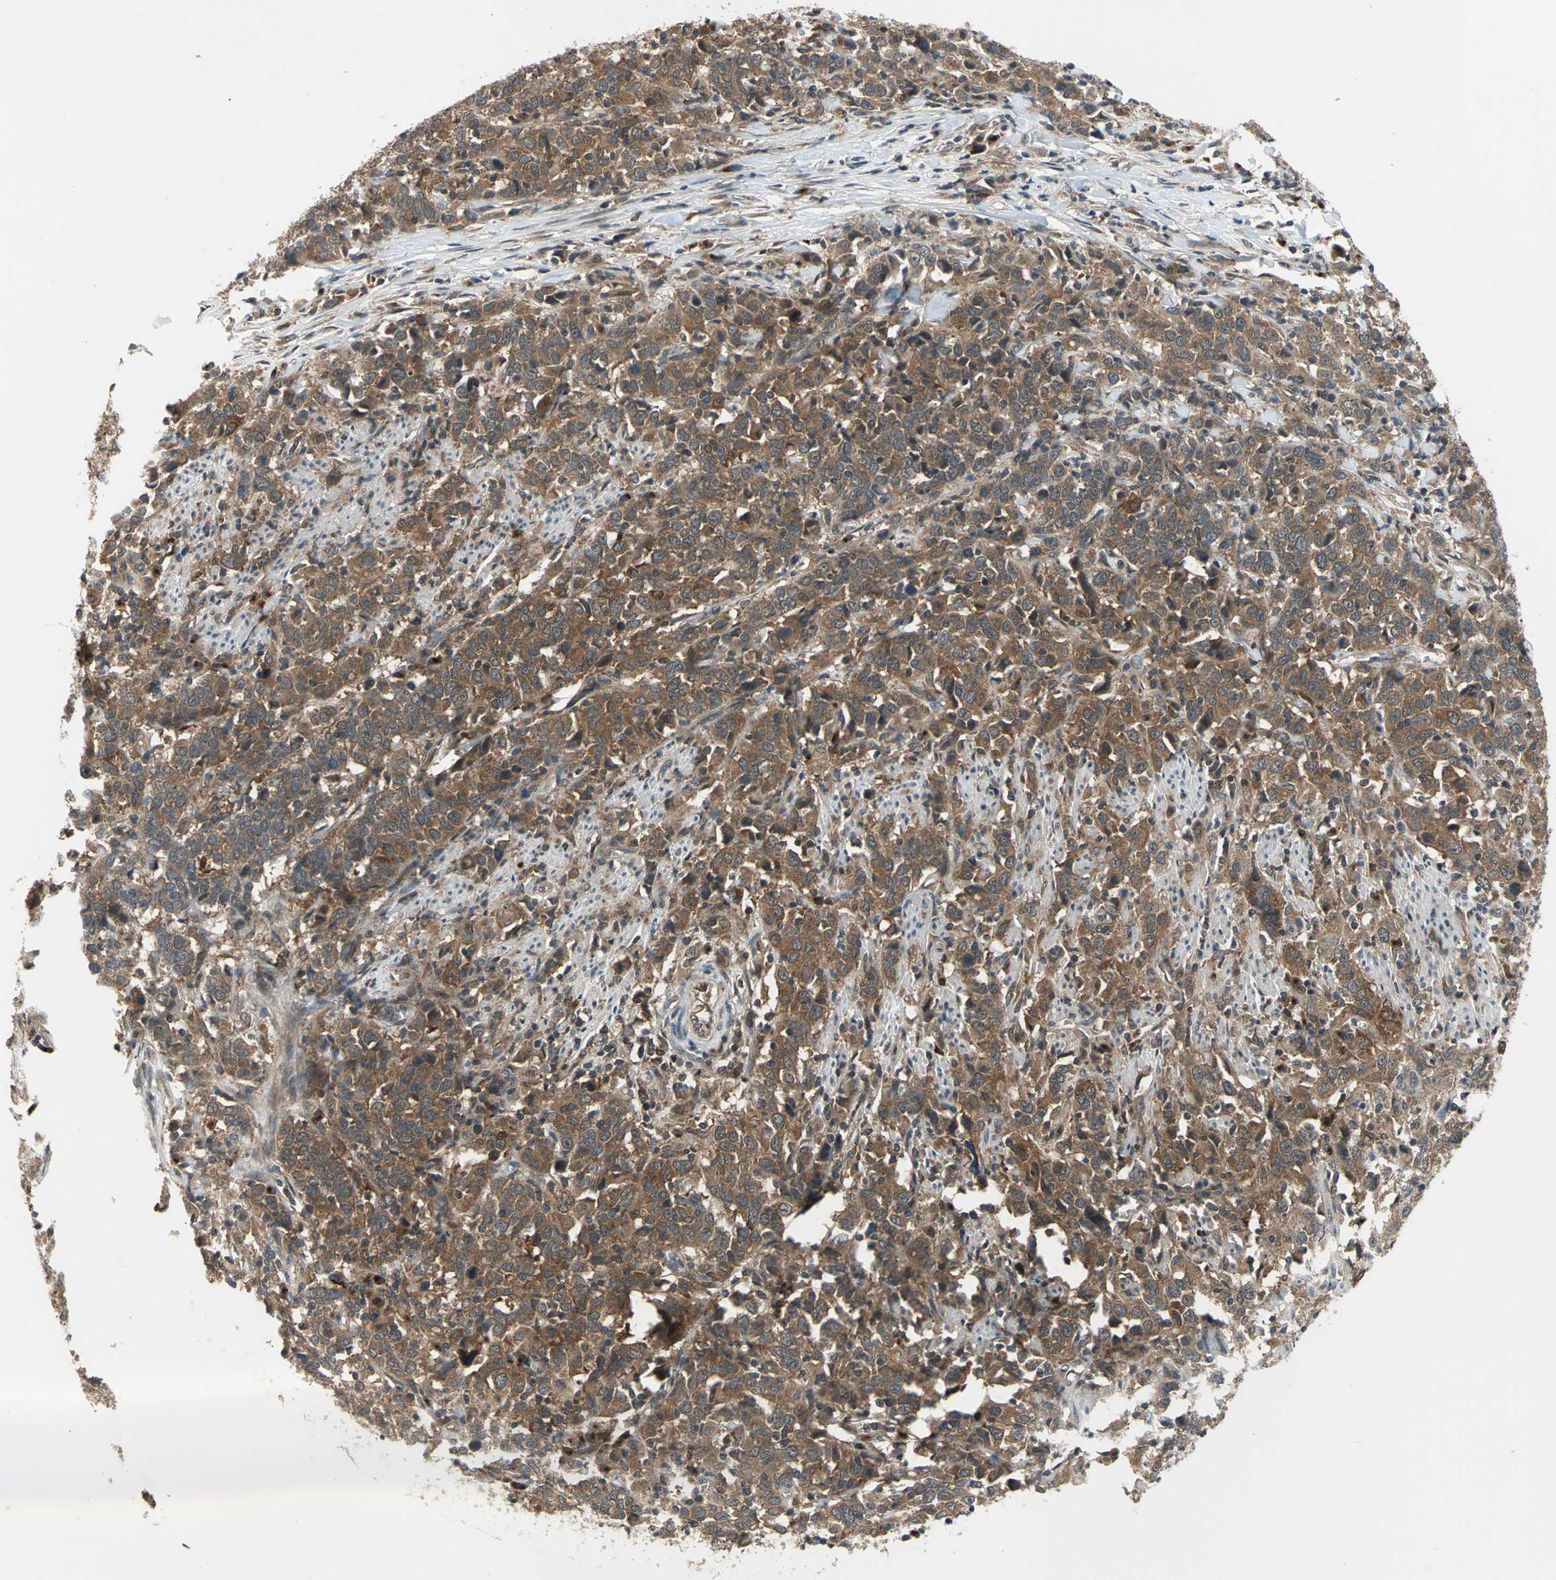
{"staining": {"intensity": "moderate", "quantity": ">75%", "location": "cytoplasmic/membranous"}, "tissue": "urothelial cancer", "cell_type": "Tumor cells", "image_type": "cancer", "snomed": [{"axis": "morphology", "description": "Urothelial carcinoma, High grade"}, {"axis": "topography", "description": "Urinary bladder"}], "caption": "The micrograph displays a brown stain indicating the presence of a protein in the cytoplasmic/membranous of tumor cells in urothelial cancer.", "gene": "NFKBIE", "patient": {"sex": "male", "age": 61}}